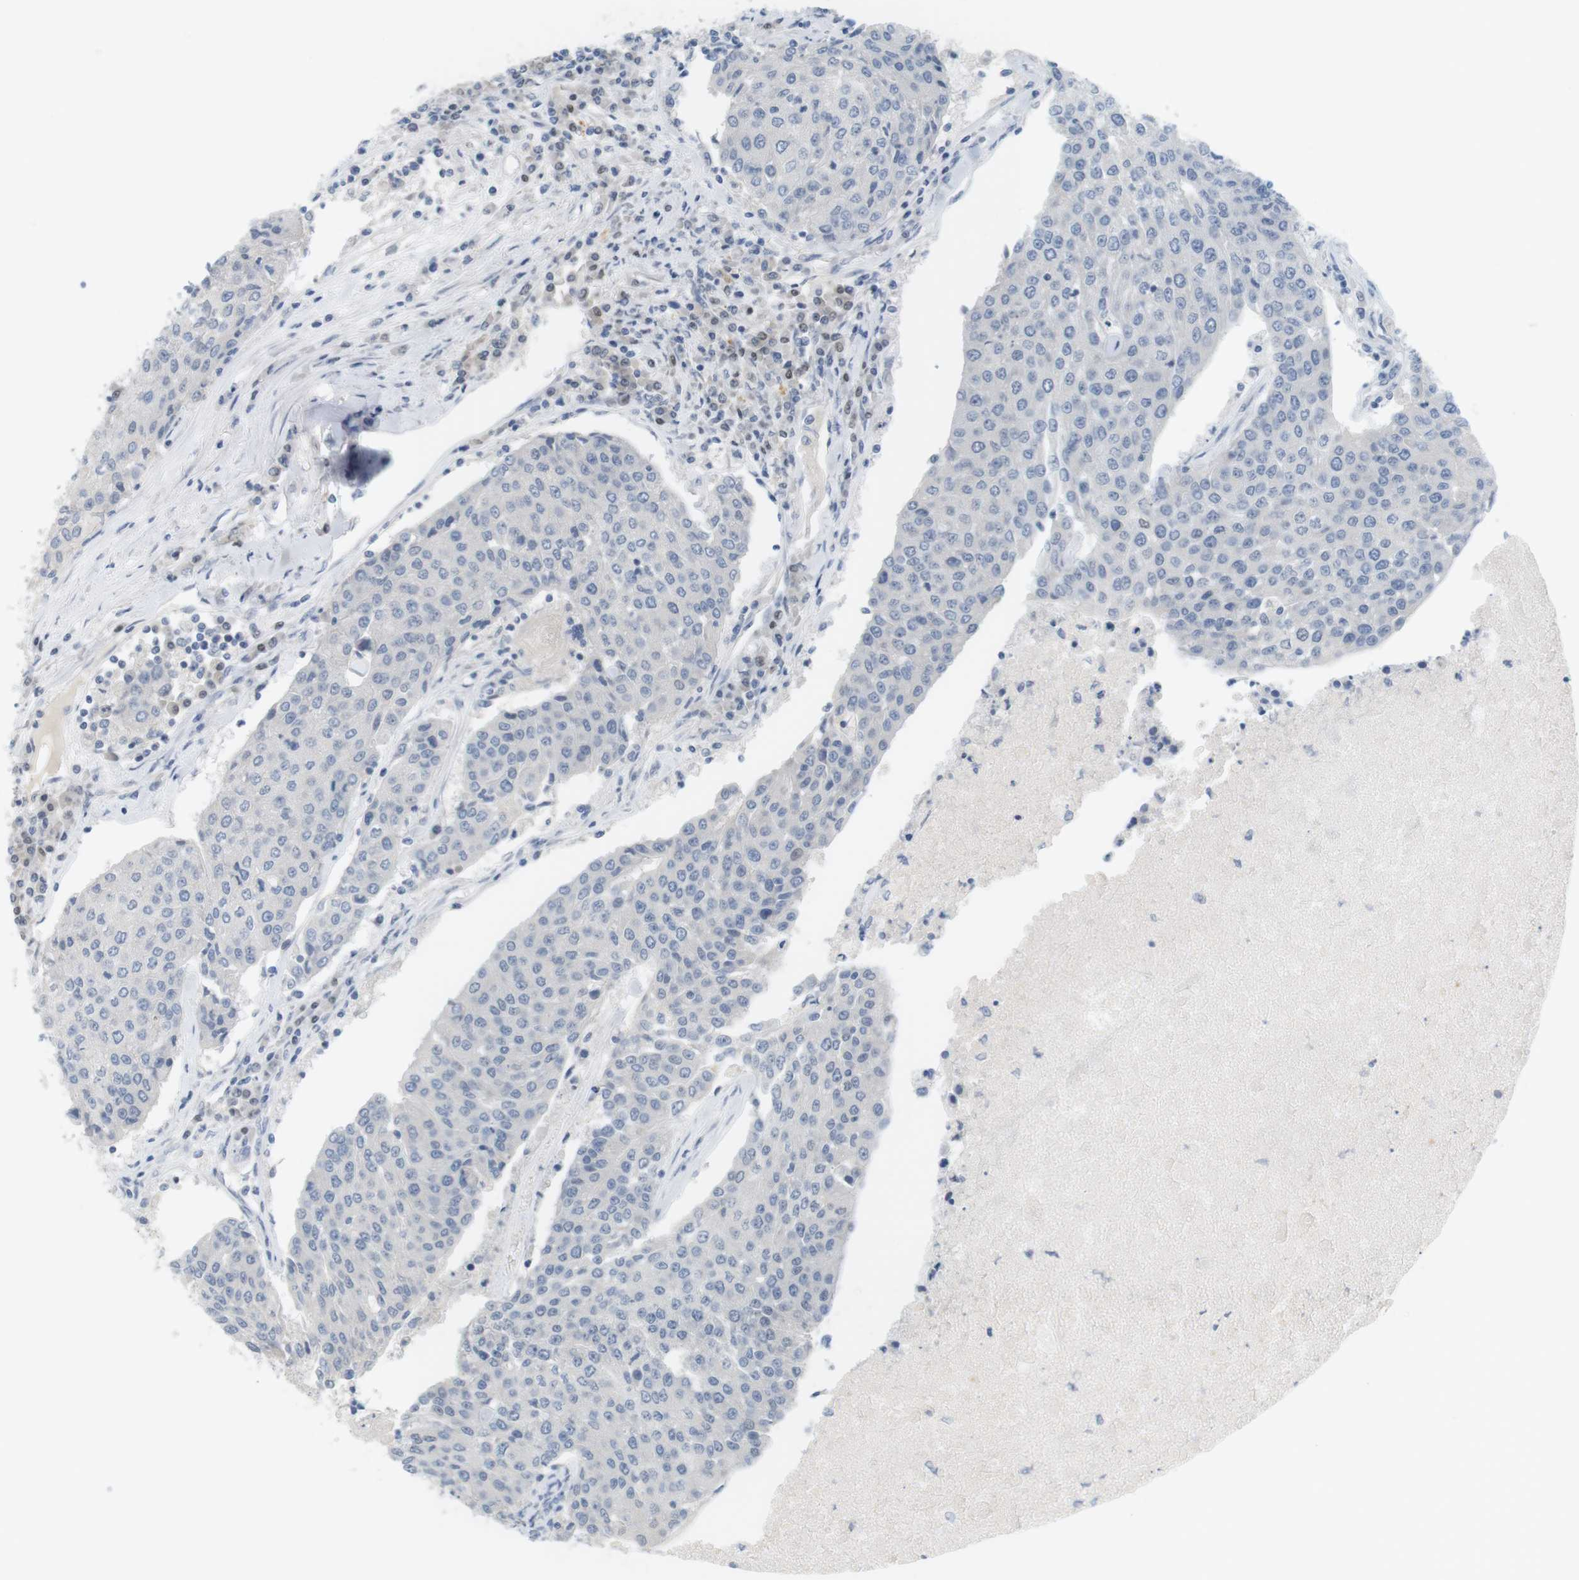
{"staining": {"intensity": "negative", "quantity": "none", "location": "none"}, "tissue": "urothelial cancer", "cell_type": "Tumor cells", "image_type": "cancer", "snomed": [{"axis": "morphology", "description": "Urothelial carcinoma, High grade"}, {"axis": "topography", "description": "Urinary bladder"}], "caption": "The image shows no staining of tumor cells in high-grade urothelial carcinoma. (DAB immunohistochemistry visualized using brightfield microscopy, high magnification).", "gene": "CREB3L2", "patient": {"sex": "female", "age": 85}}